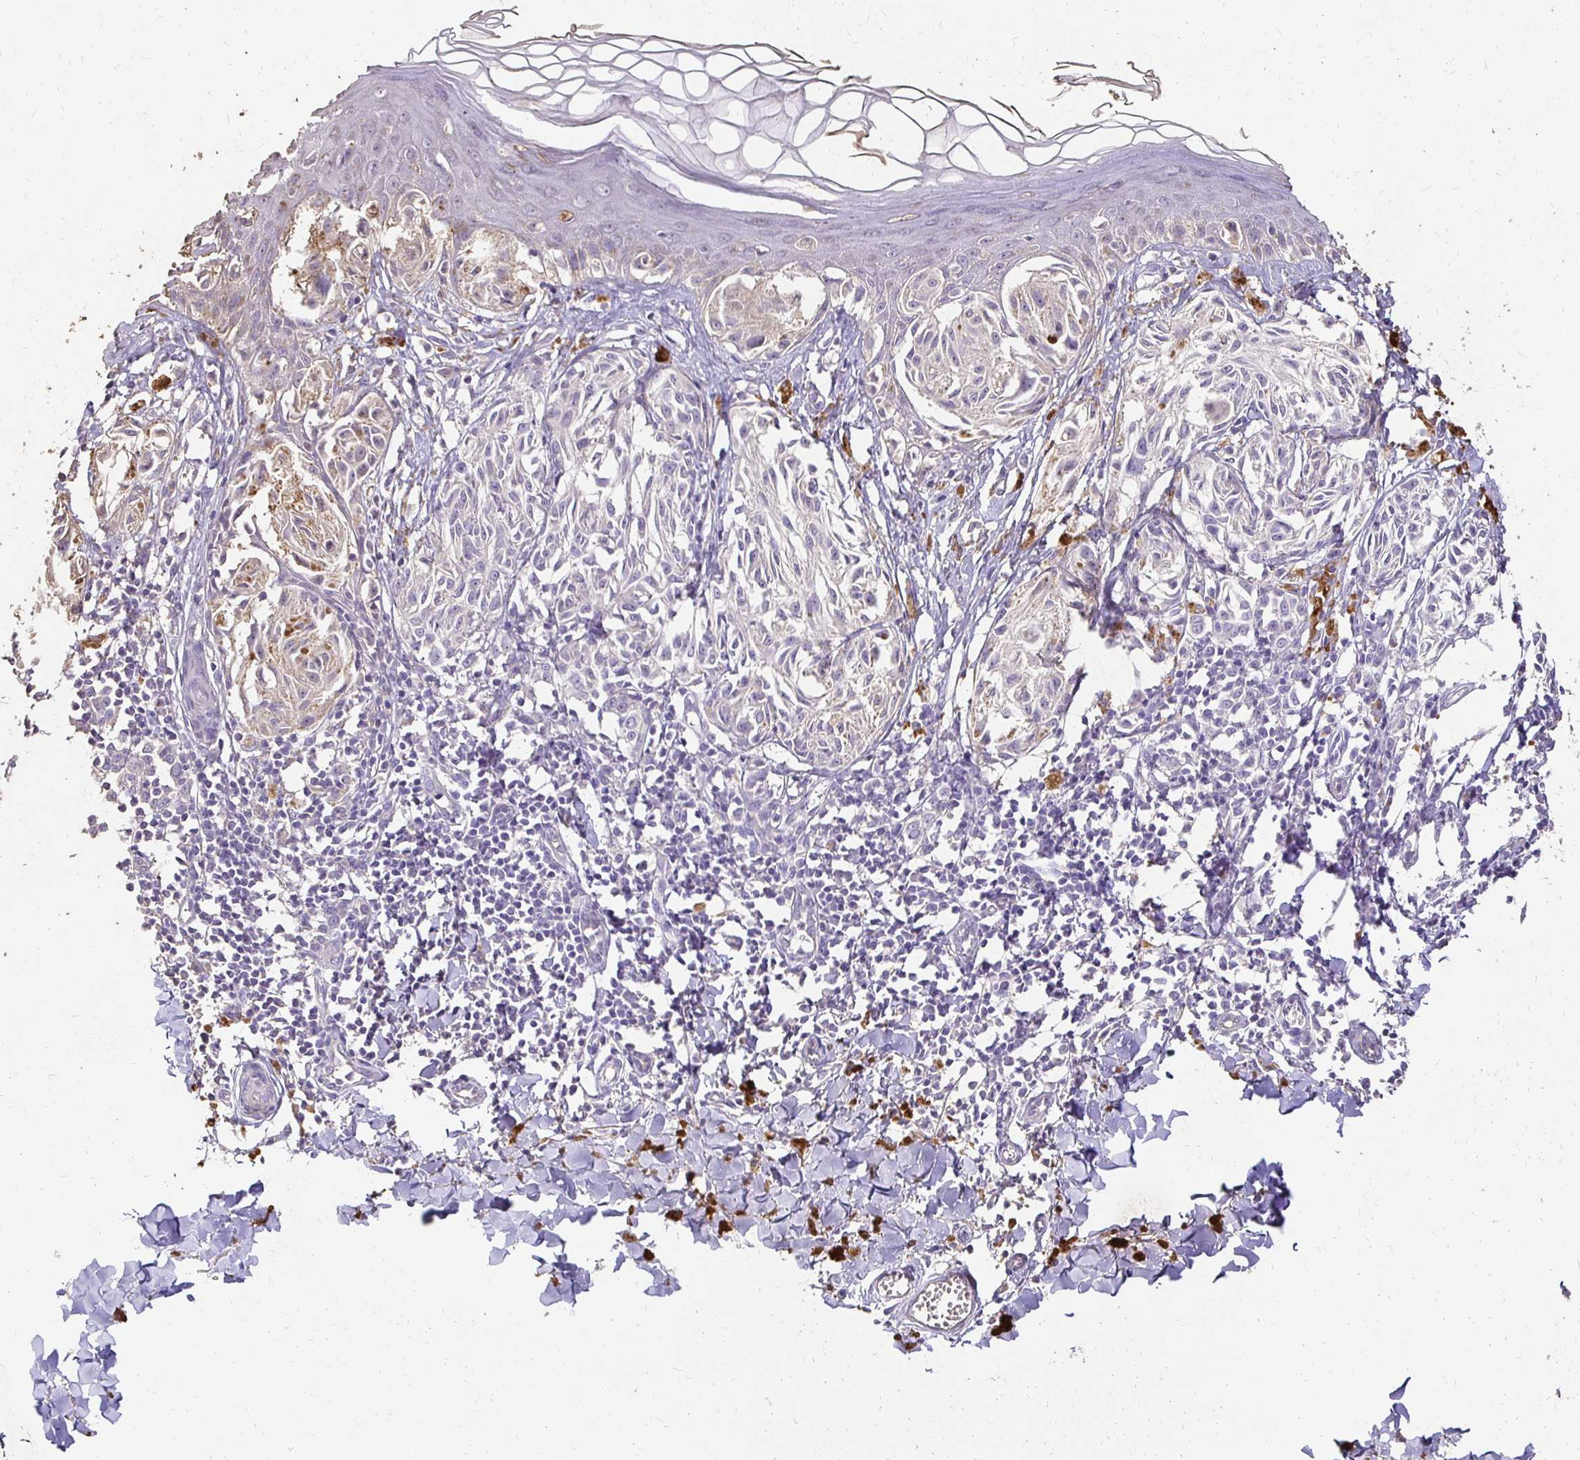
{"staining": {"intensity": "negative", "quantity": "none", "location": "none"}, "tissue": "melanoma", "cell_type": "Tumor cells", "image_type": "cancer", "snomed": [{"axis": "morphology", "description": "Malignant melanoma, NOS"}, {"axis": "topography", "description": "Skin"}], "caption": "There is no significant positivity in tumor cells of melanoma. (DAB (3,3'-diaminobenzidine) immunohistochemistry (IHC) visualized using brightfield microscopy, high magnification).", "gene": "UGT1A6", "patient": {"sex": "female", "age": 38}}